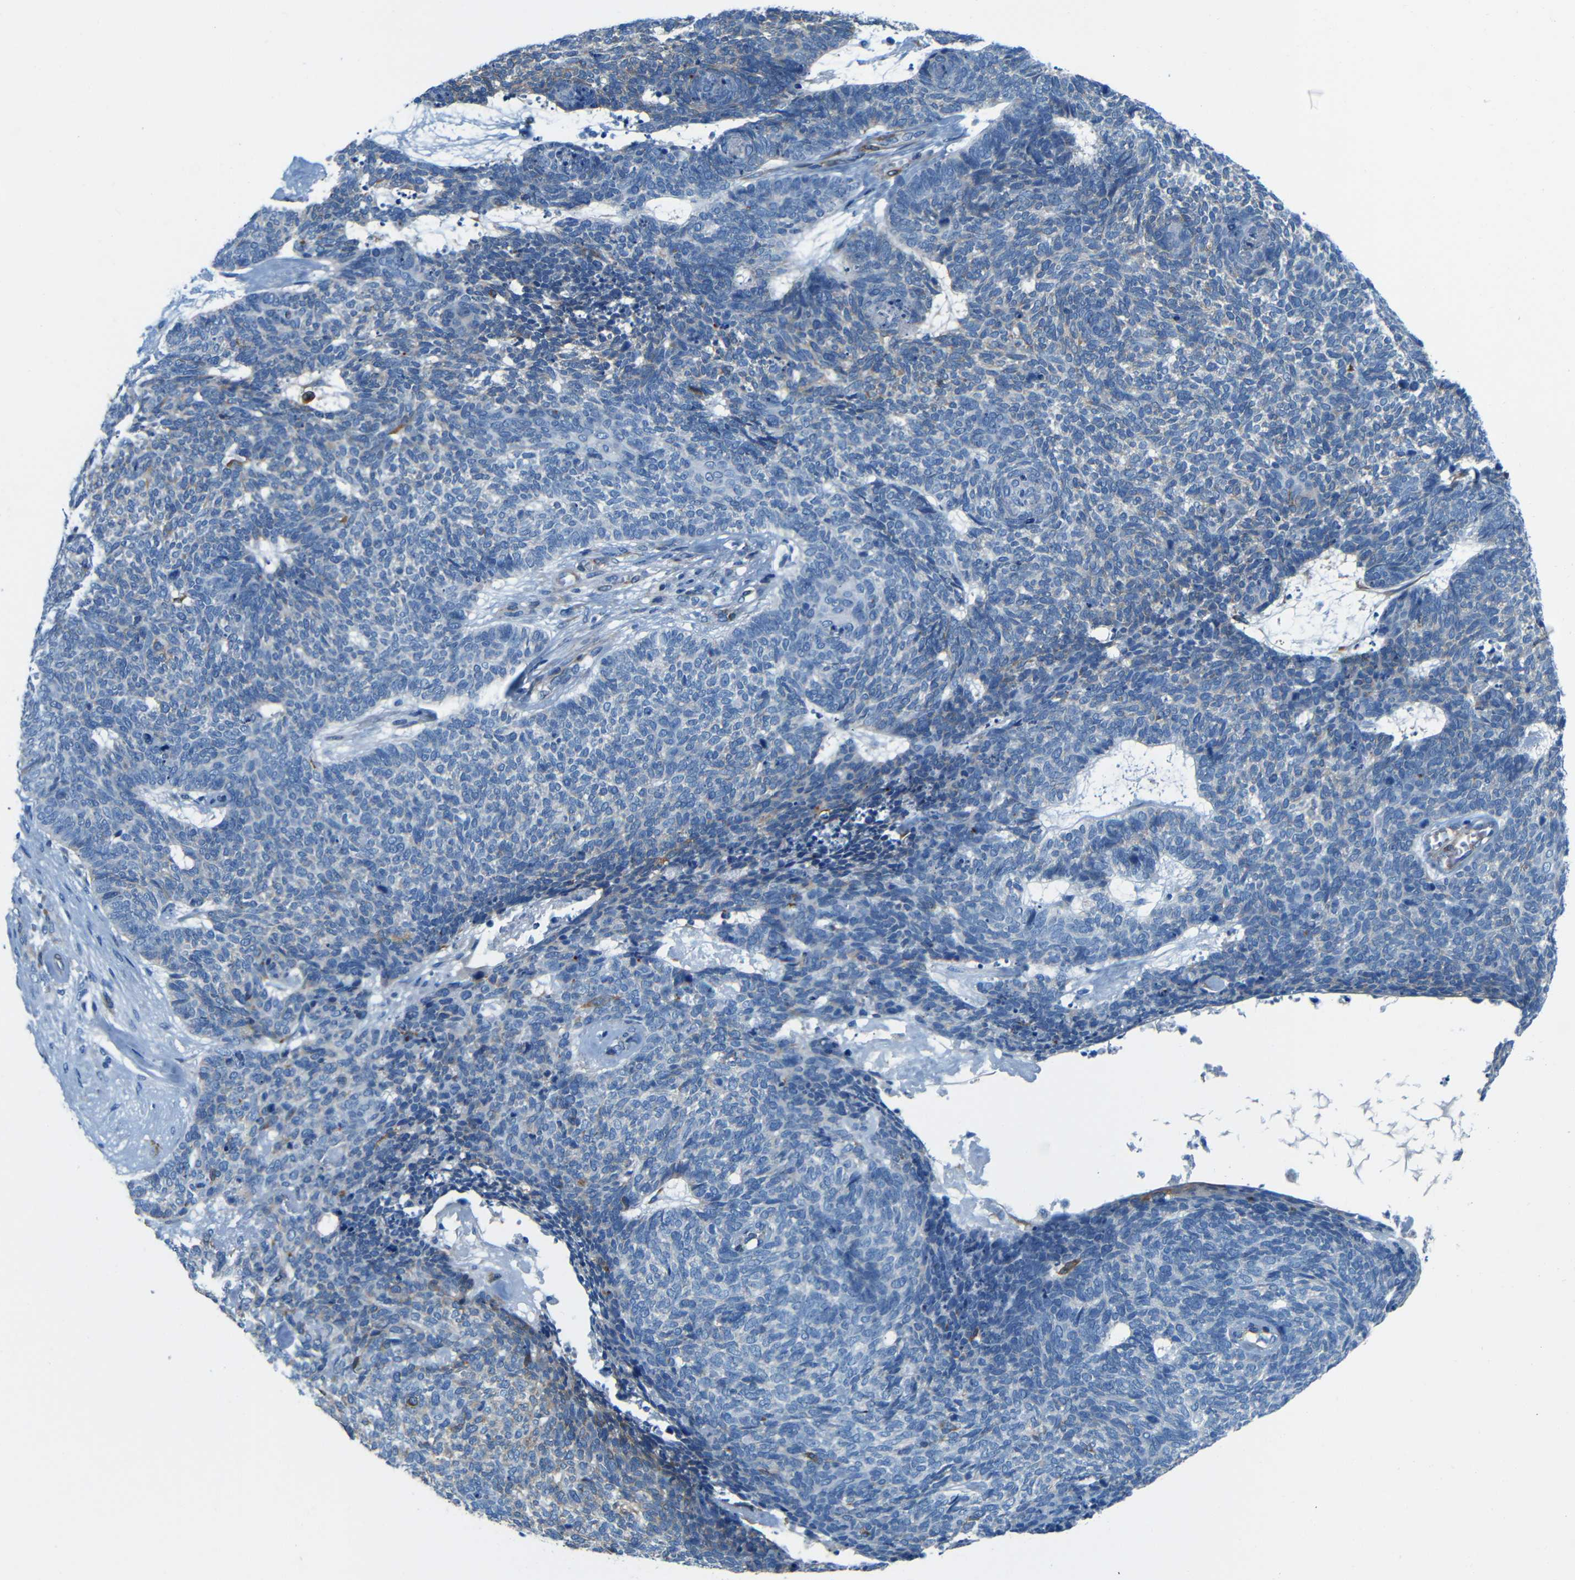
{"staining": {"intensity": "negative", "quantity": "none", "location": "none"}, "tissue": "skin cancer", "cell_type": "Tumor cells", "image_type": "cancer", "snomed": [{"axis": "morphology", "description": "Basal cell carcinoma"}, {"axis": "topography", "description": "Skin"}], "caption": "This micrograph is of basal cell carcinoma (skin) stained with immunohistochemistry to label a protein in brown with the nuclei are counter-stained blue. There is no positivity in tumor cells. (DAB (3,3'-diaminobenzidine) immunohistochemistry (IHC) visualized using brightfield microscopy, high magnification).", "gene": "MAP2", "patient": {"sex": "female", "age": 84}}